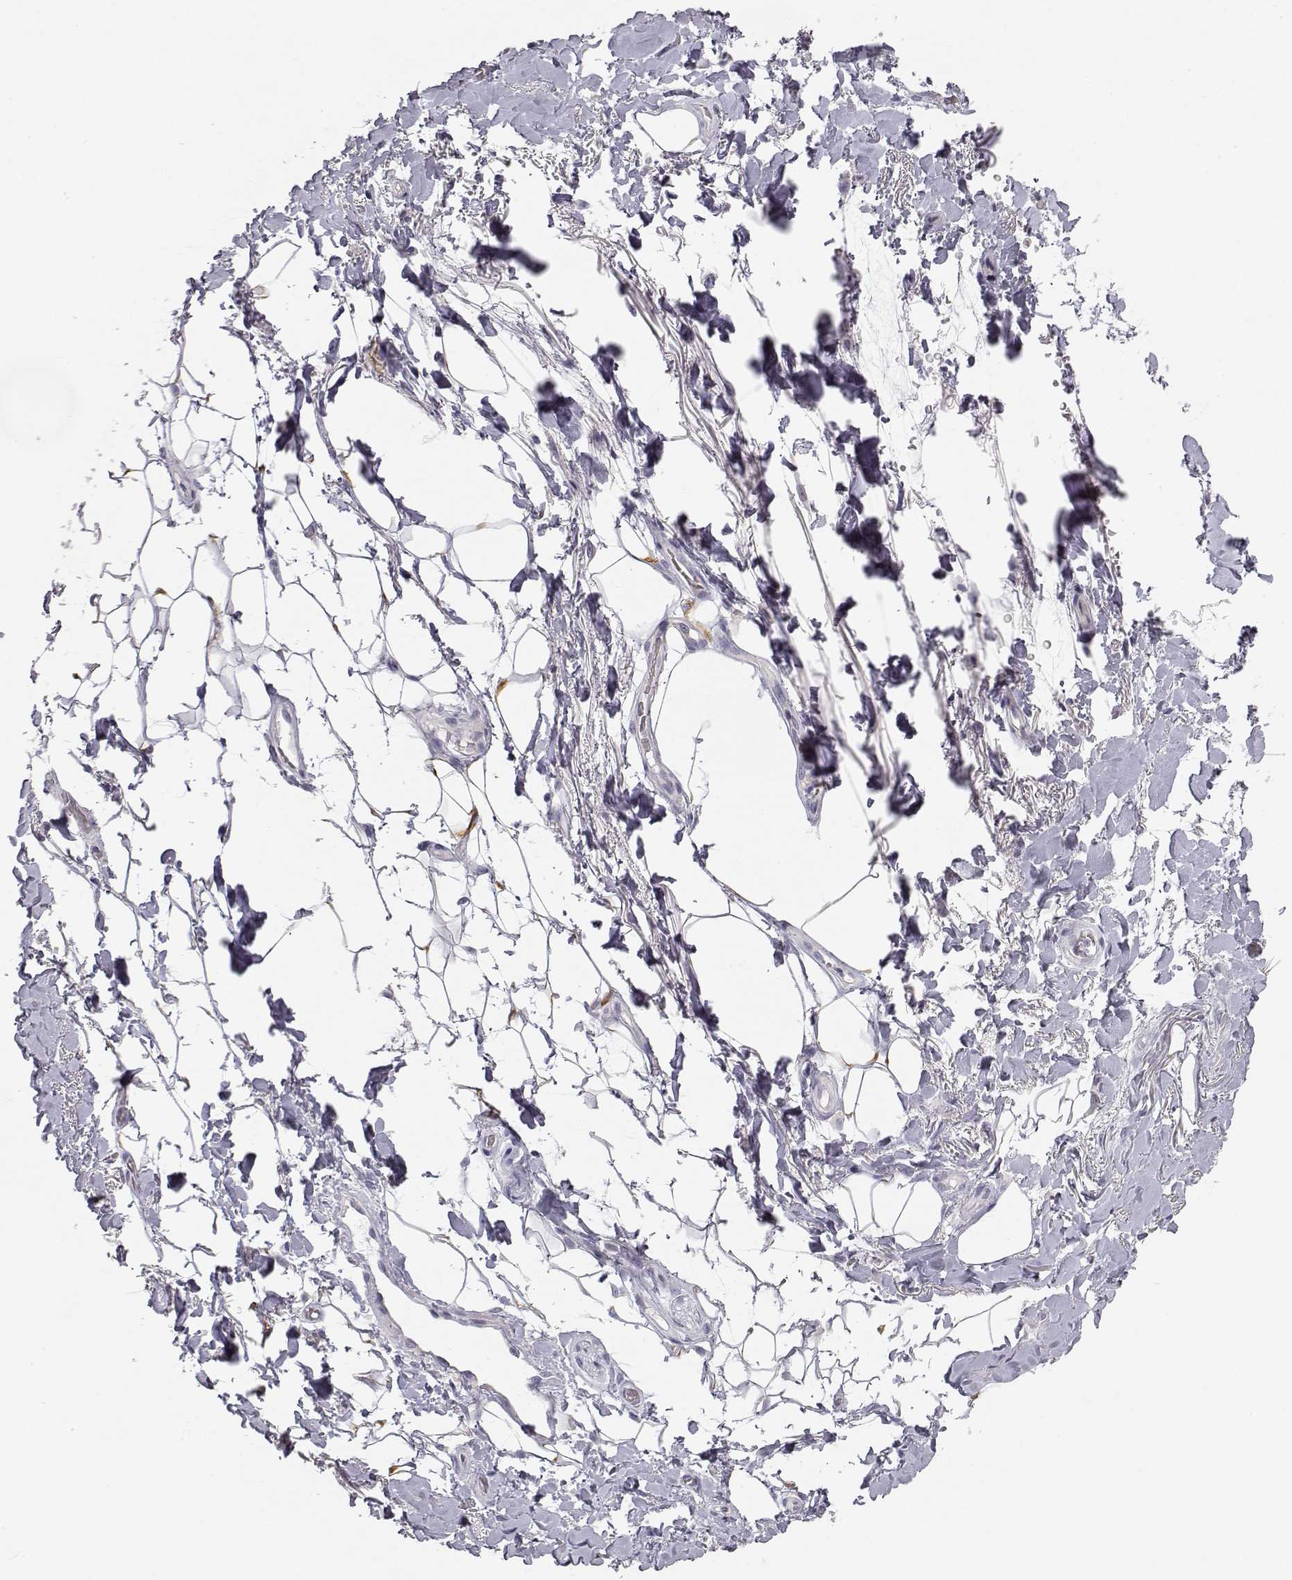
{"staining": {"intensity": "negative", "quantity": "none", "location": "none"}, "tissue": "adipose tissue", "cell_type": "Adipocytes", "image_type": "normal", "snomed": [{"axis": "morphology", "description": "Normal tissue, NOS"}, {"axis": "topography", "description": "Anal"}, {"axis": "topography", "description": "Peripheral nerve tissue"}], "caption": "Adipose tissue stained for a protein using immunohistochemistry (IHC) exhibits no positivity adipocytes.", "gene": "MYCBPAP", "patient": {"sex": "male", "age": 53}}